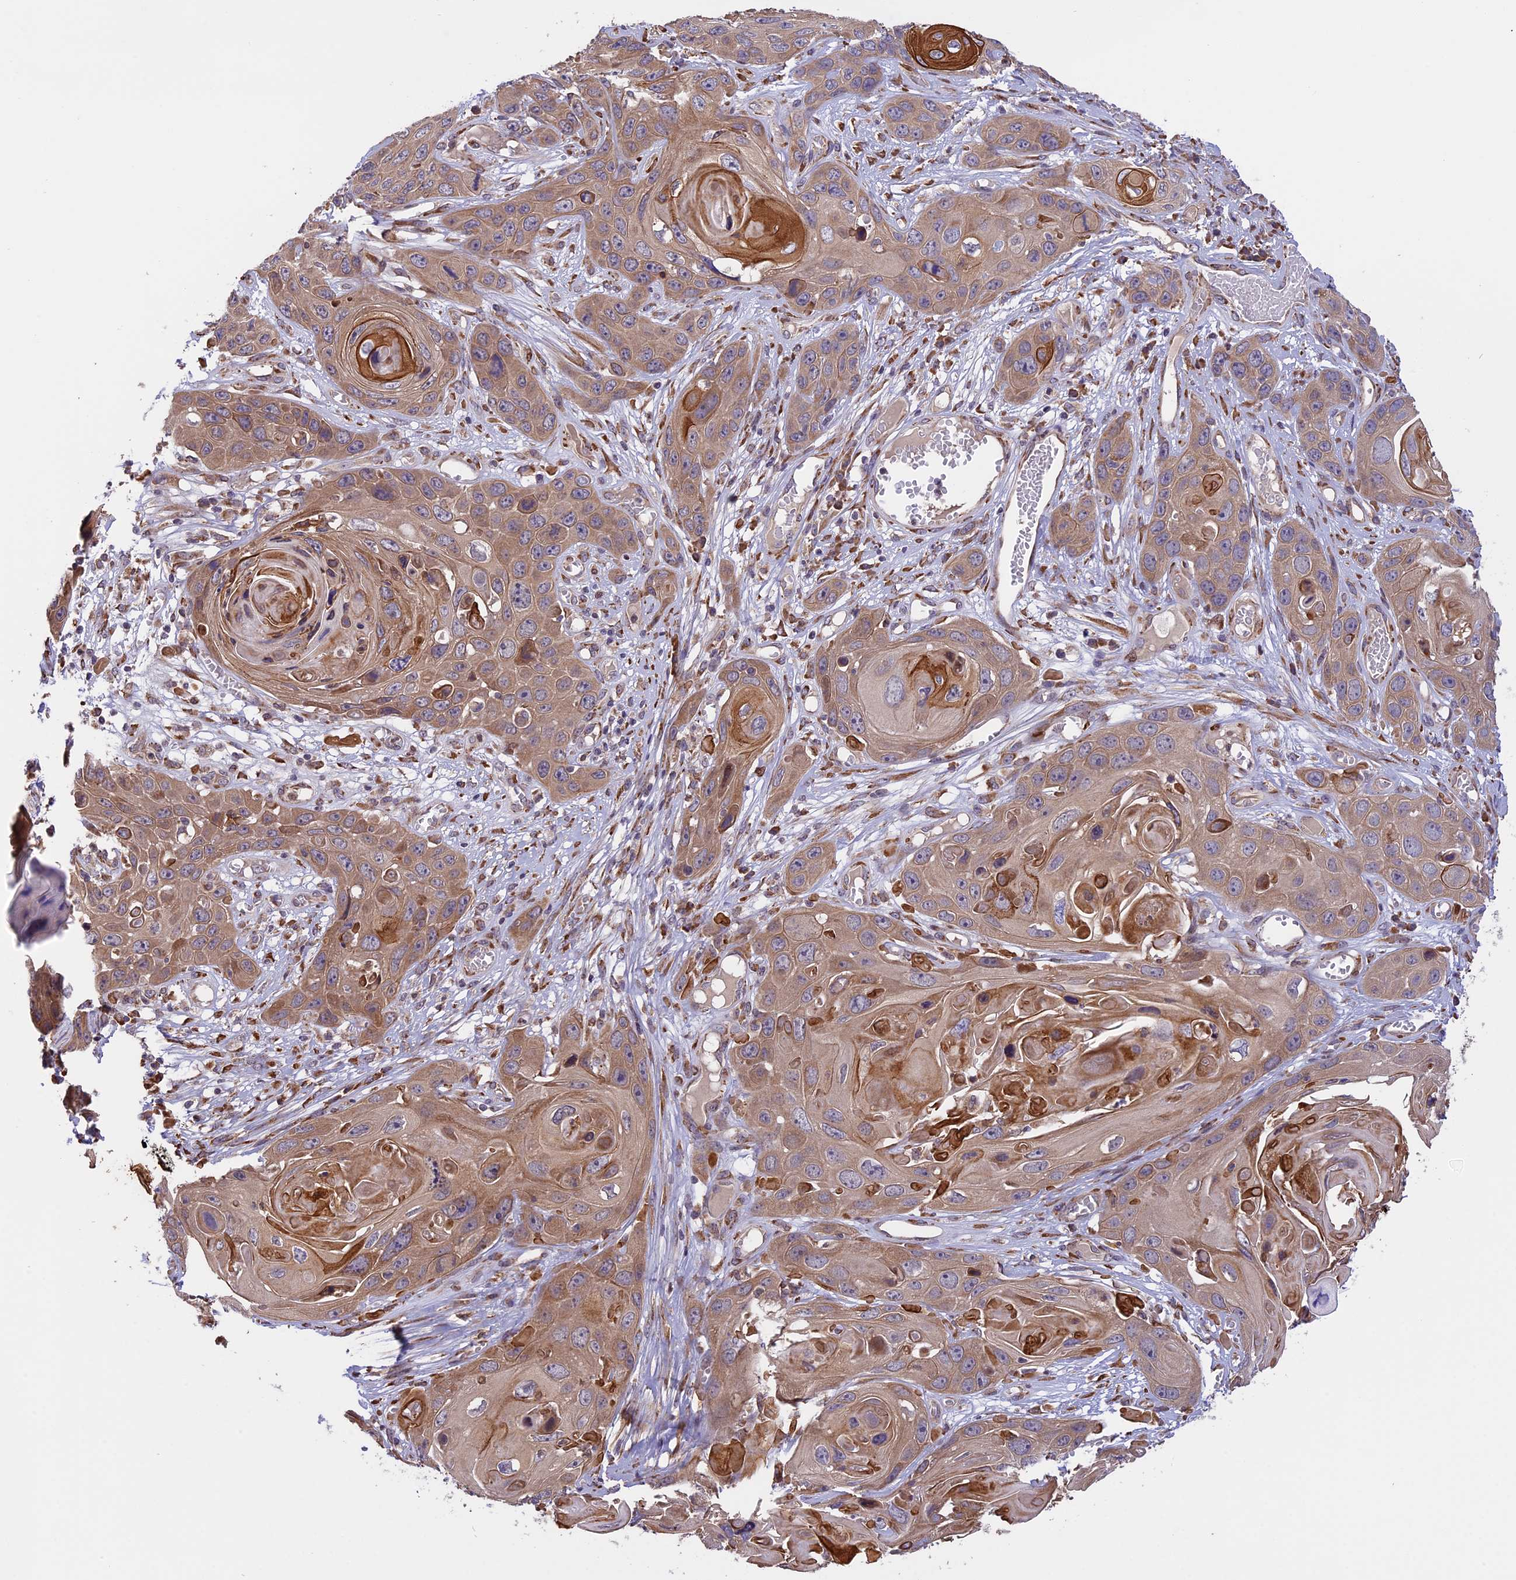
{"staining": {"intensity": "moderate", "quantity": ">75%", "location": "cytoplasmic/membranous"}, "tissue": "skin cancer", "cell_type": "Tumor cells", "image_type": "cancer", "snomed": [{"axis": "morphology", "description": "Squamous cell carcinoma, NOS"}, {"axis": "topography", "description": "Skin"}], "caption": "Skin cancer stained with DAB immunohistochemistry (IHC) displays medium levels of moderate cytoplasmic/membranous expression in approximately >75% of tumor cells. Nuclei are stained in blue.", "gene": "DMRTA2", "patient": {"sex": "male", "age": 55}}